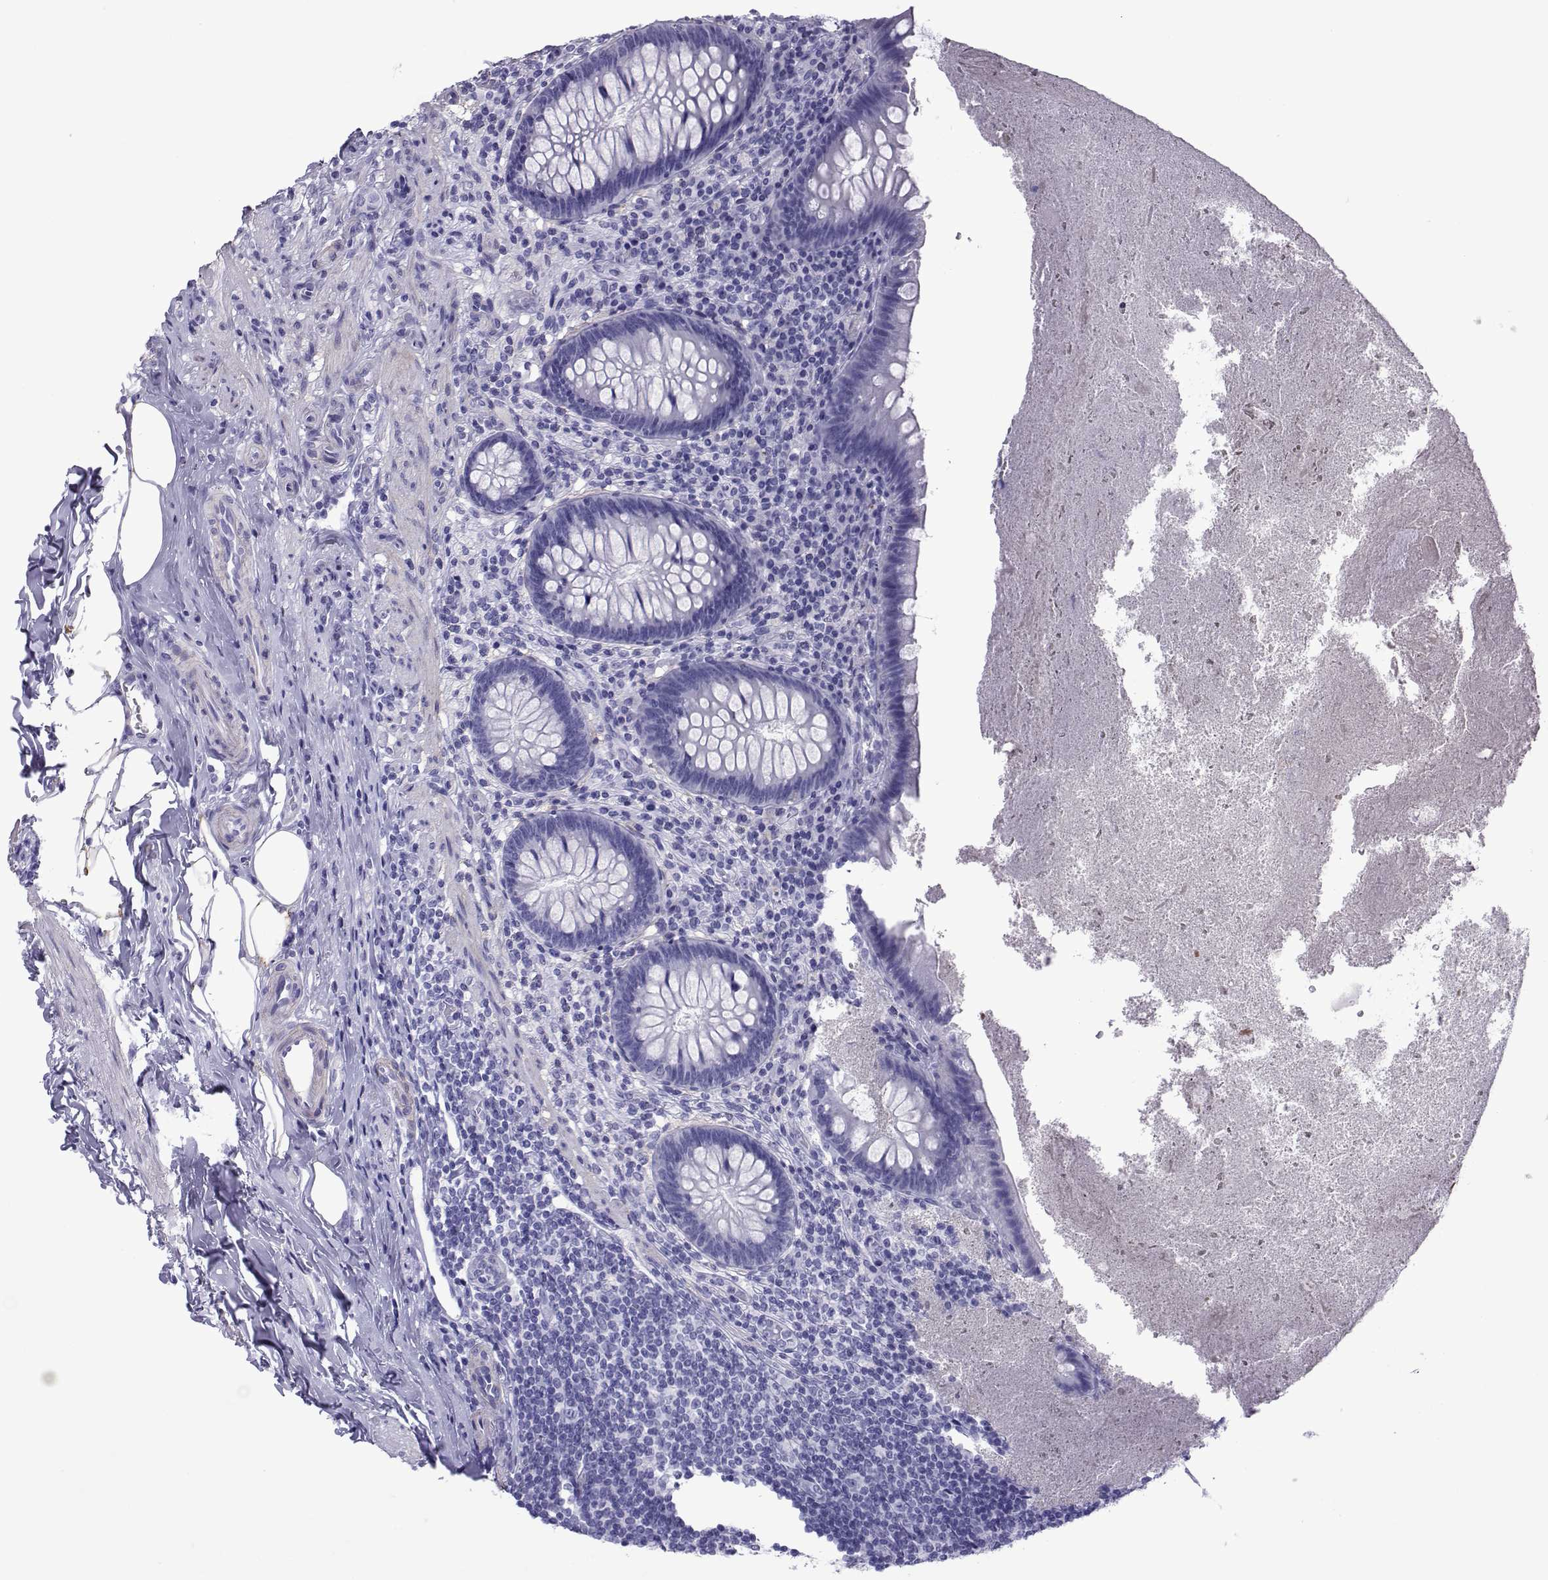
{"staining": {"intensity": "negative", "quantity": "none", "location": "none"}, "tissue": "appendix", "cell_type": "Glandular cells", "image_type": "normal", "snomed": [{"axis": "morphology", "description": "Normal tissue, NOS"}, {"axis": "topography", "description": "Appendix"}], "caption": "Photomicrograph shows no protein positivity in glandular cells of unremarkable appendix. The staining is performed using DAB brown chromogen with nuclei counter-stained in using hematoxylin.", "gene": "SPANXA1", "patient": {"sex": "male", "age": 47}}